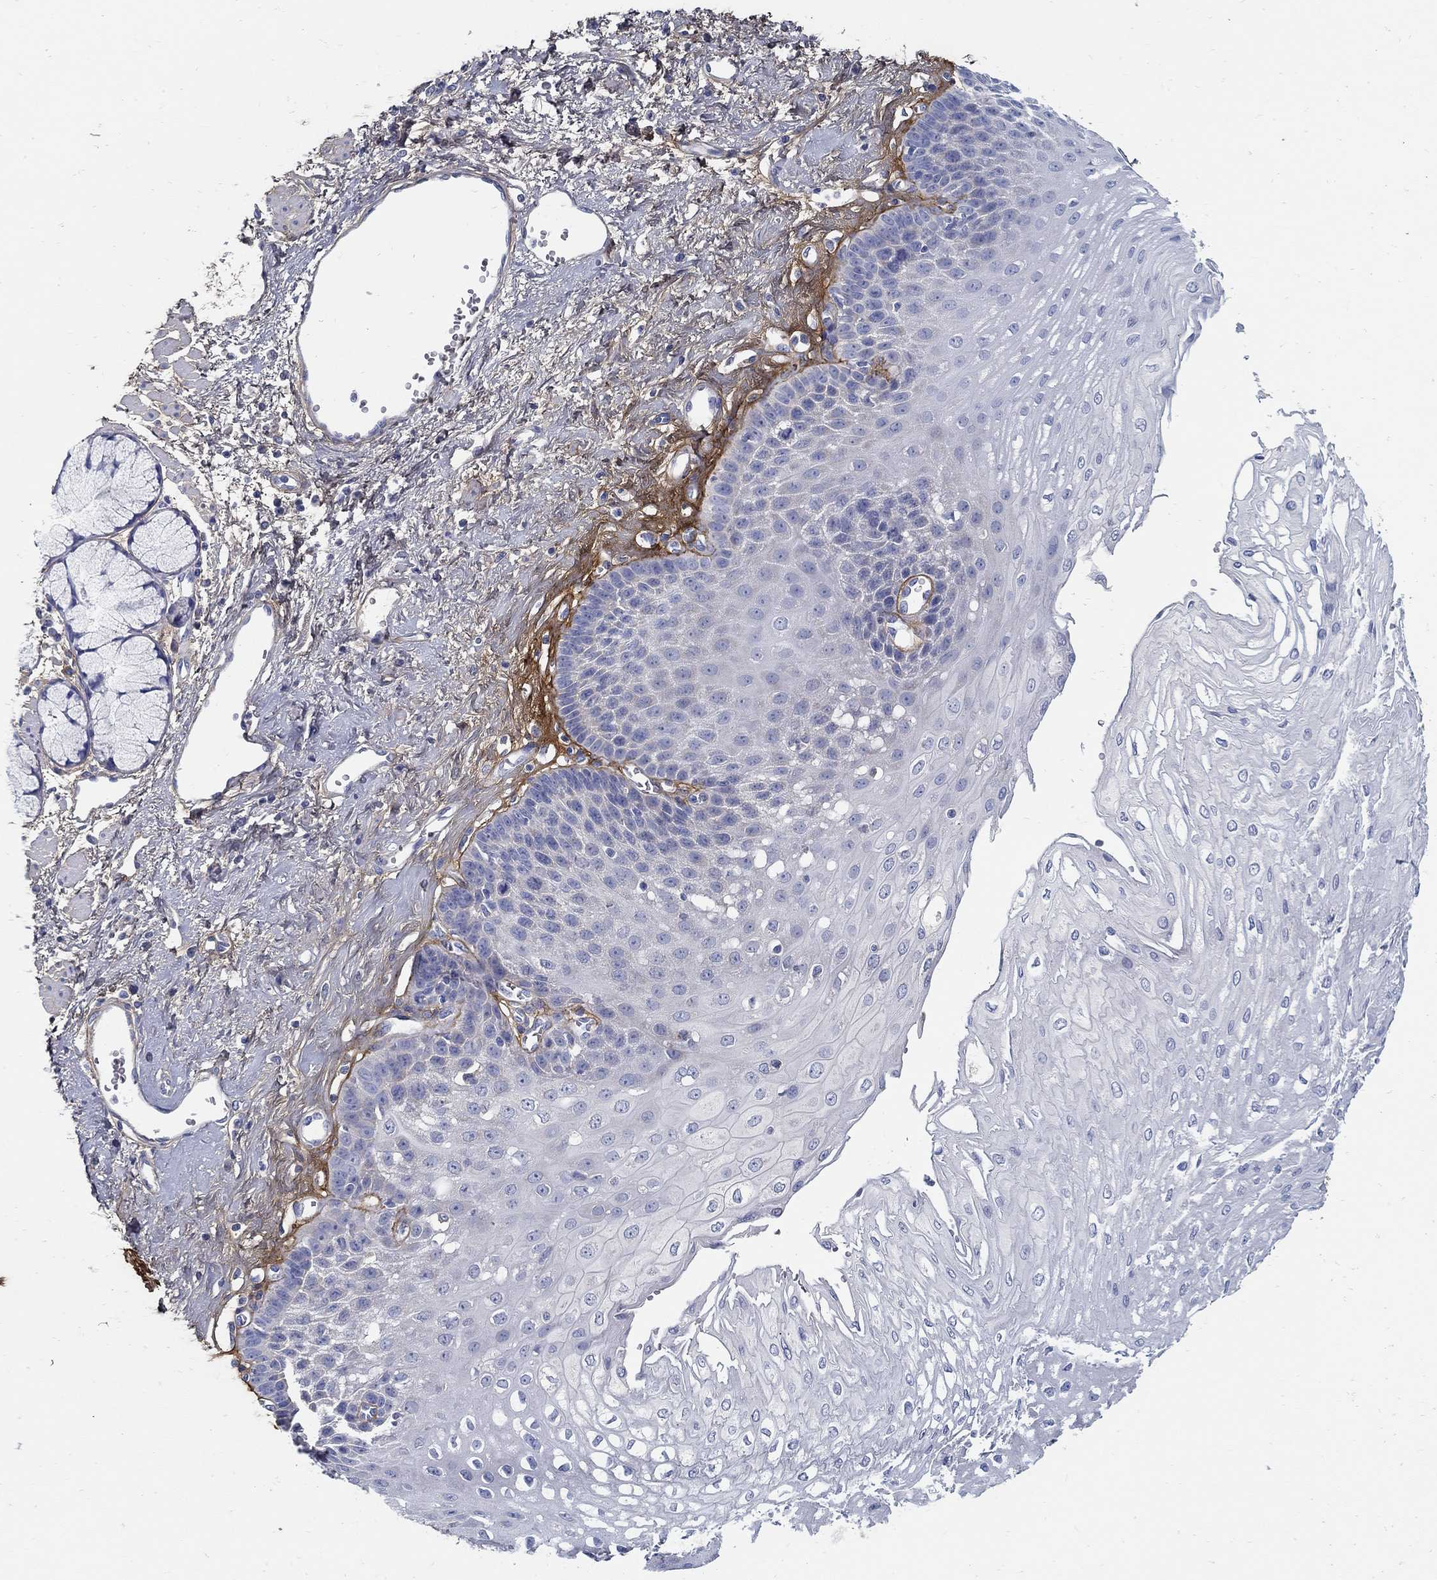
{"staining": {"intensity": "negative", "quantity": "none", "location": "none"}, "tissue": "esophagus", "cell_type": "Squamous epithelial cells", "image_type": "normal", "snomed": [{"axis": "morphology", "description": "Normal tissue, NOS"}, {"axis": "topography", "description": "Esophagus"}], "caption": "This is an immunohistochemistry micrograph of normal esophagus. There is no staining in squamous epithelial cells.", "gene": "TGFBI", "patient": {"sex": "female", "age": 62}}